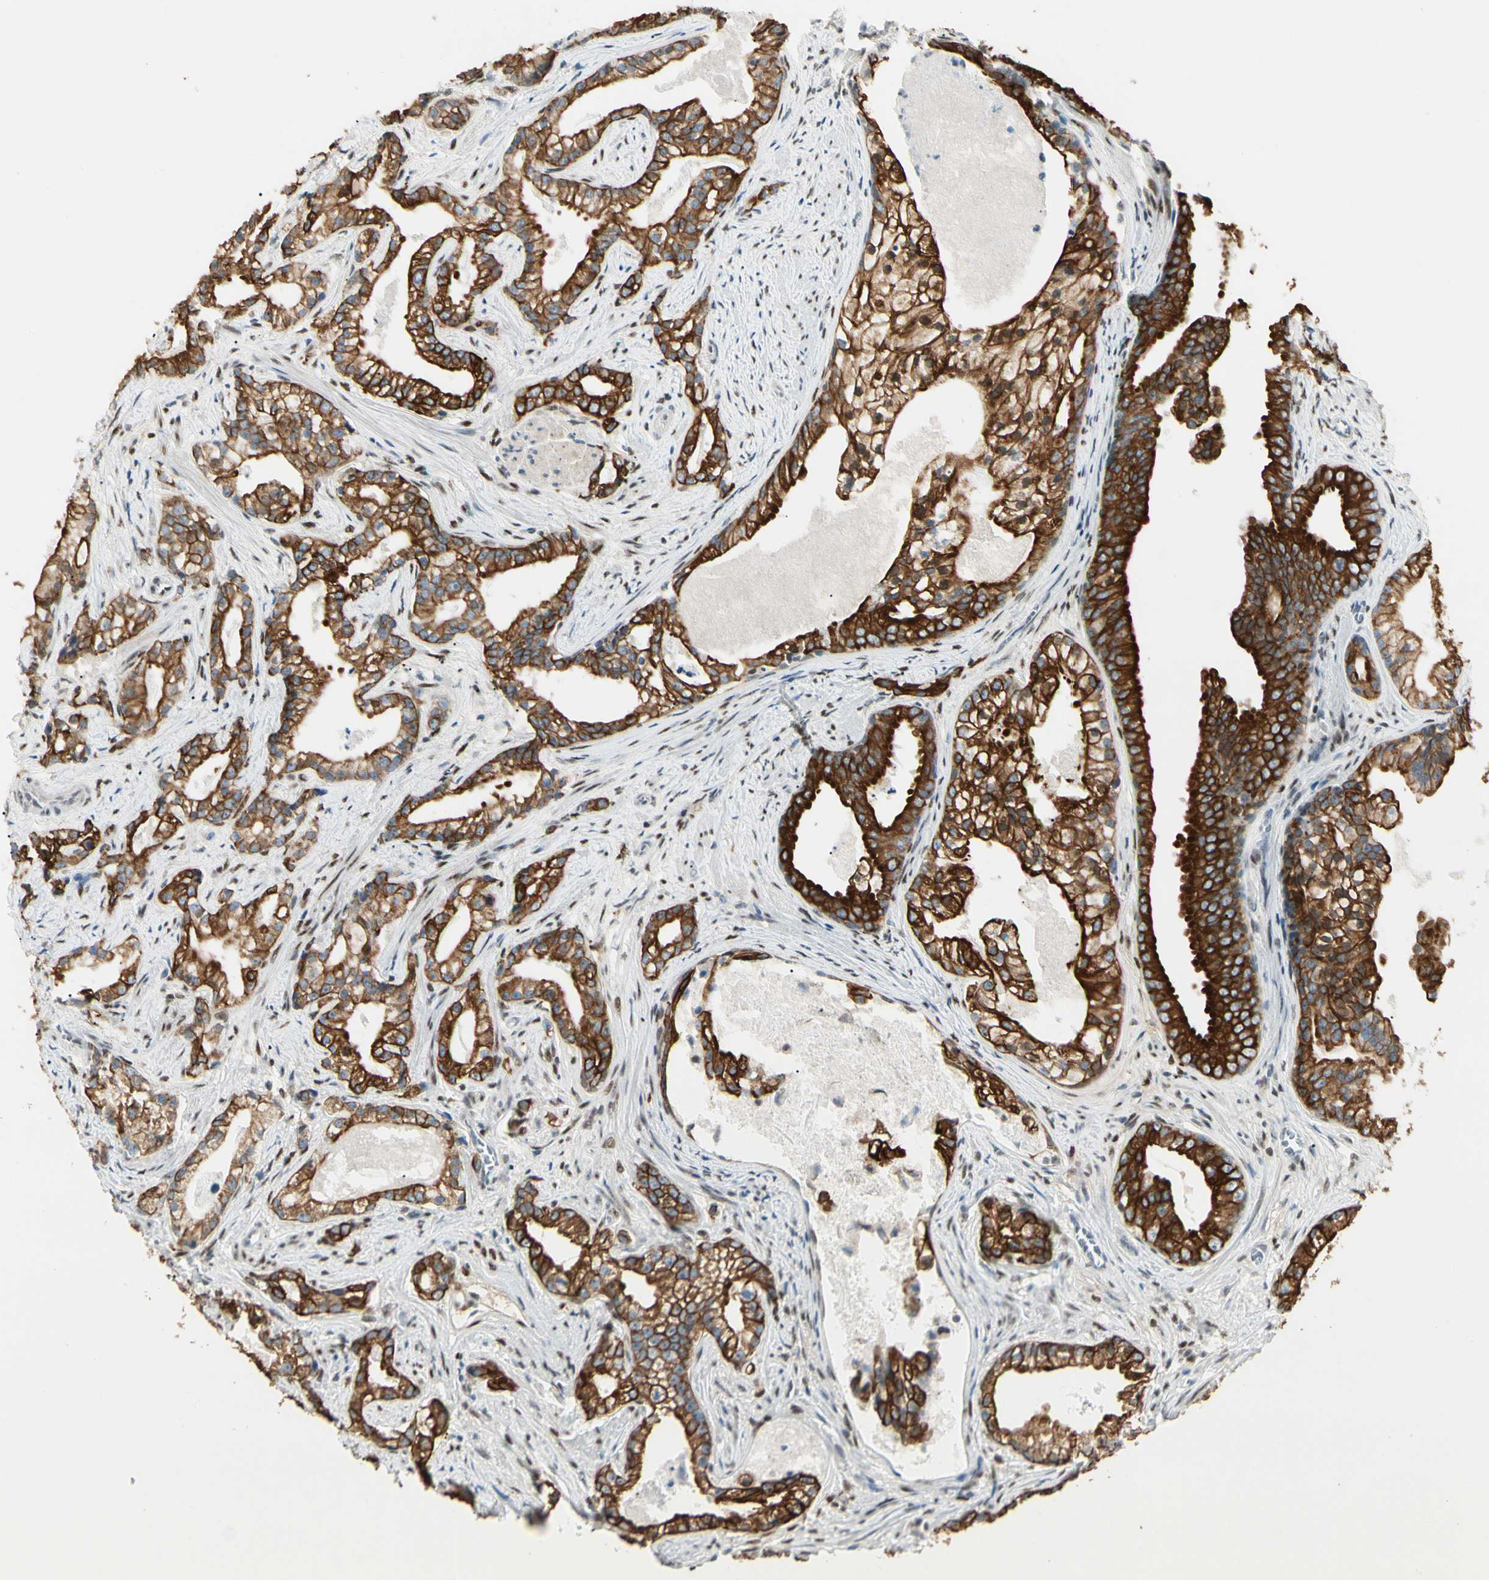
{"staining": {"intensity": "strong", "quantity": ">75%", "location": "cytoplasmic/membranous"}, "tissue": "prostate cancer", "cell_type": "Tumor cells", "image_type": "cancer", "snomed": [{"axis": "morphology", "description": "Adenocarcinoma, Low grade"}, {"axis": "topography", "description": "Prostate"}], "caption": "A micrograph showing strong cytoplasmic/membranous expression in about >75% of tumor cells in prostate cancer, as visualized by brown immunohistochemical staining.", "gene": "ATXN1", "patient": {"sex": "male", "age": 59}}